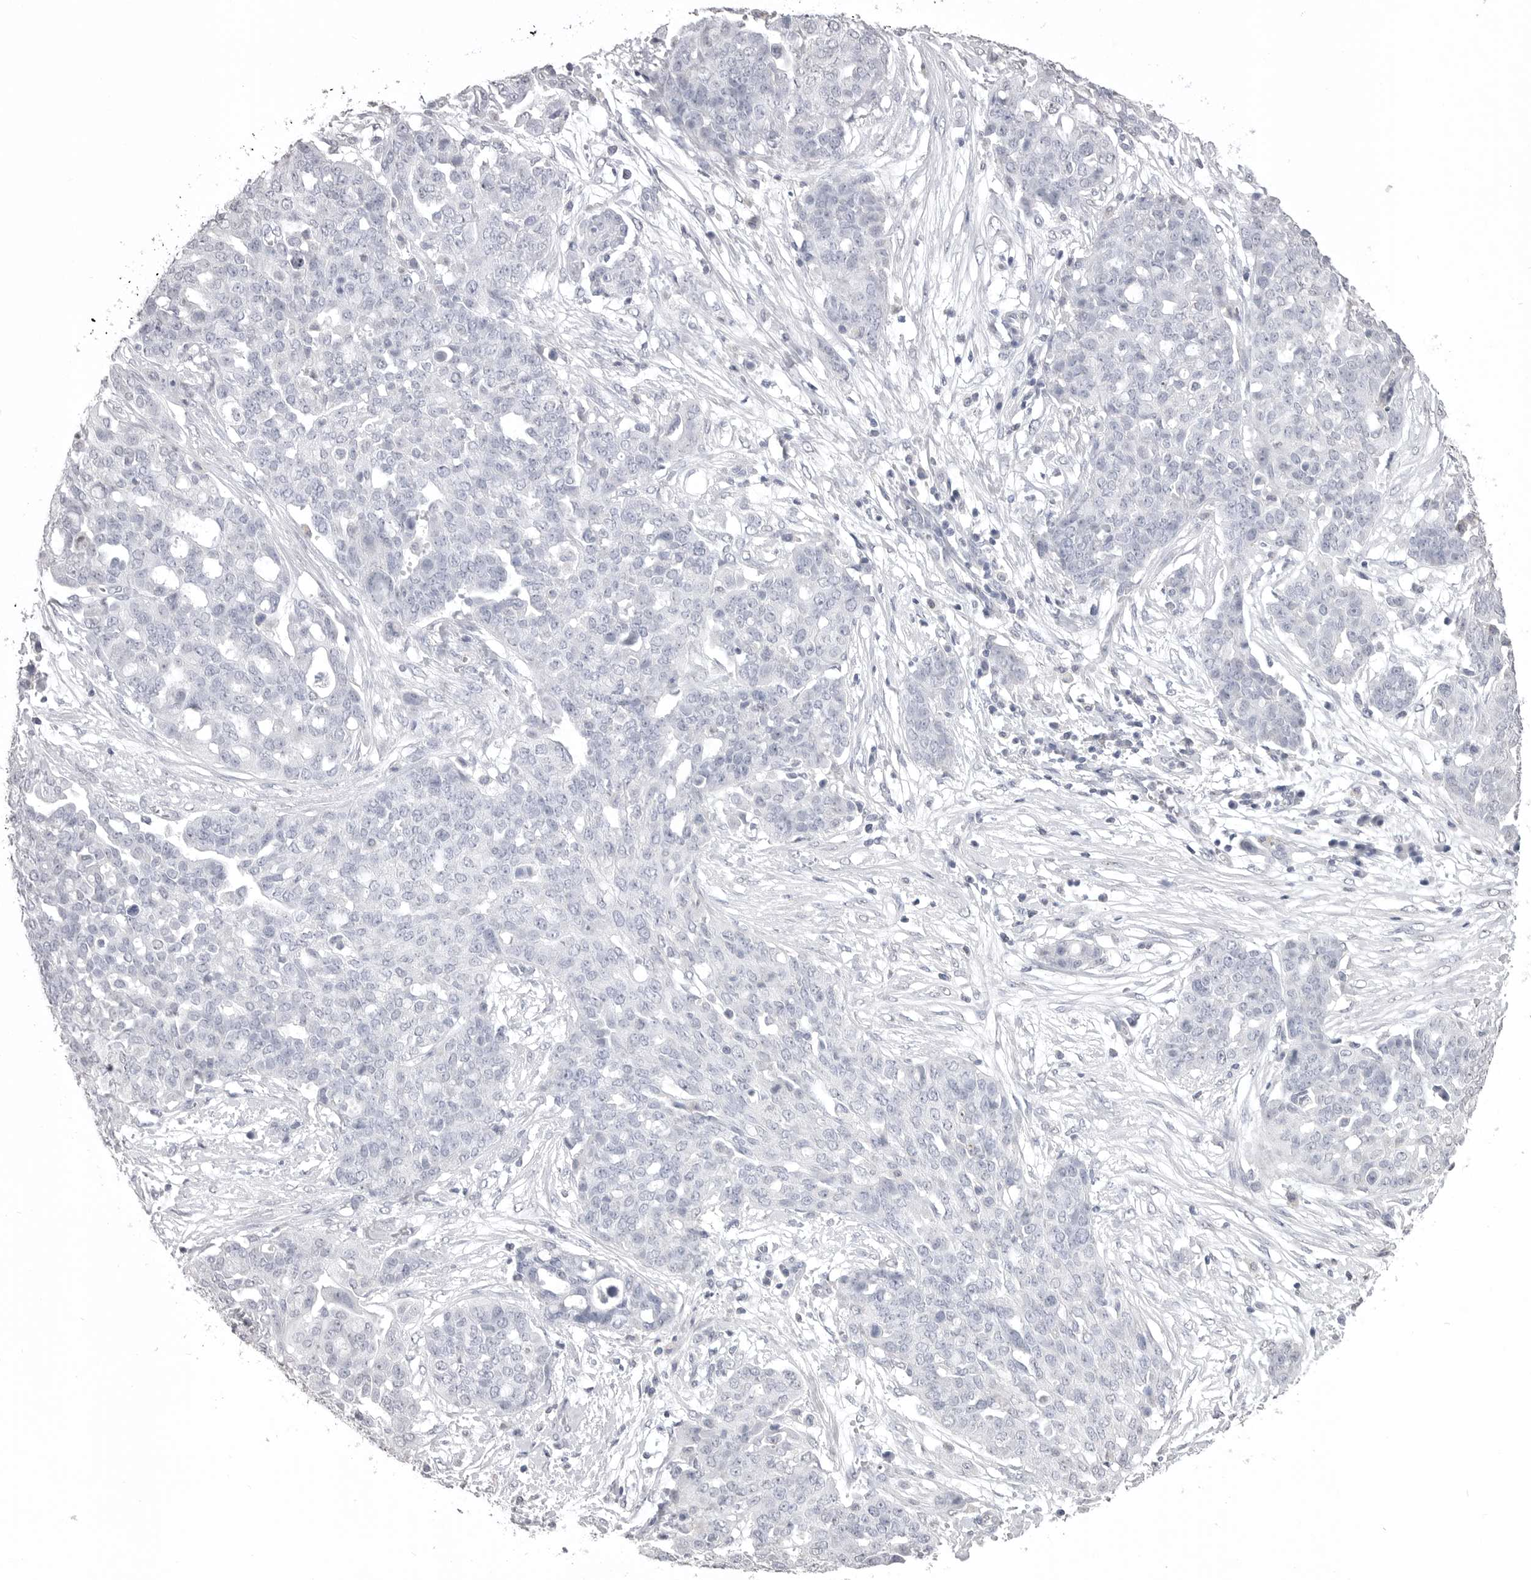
{"staining": {"intensity": "negative", "quantity": "none", "location": "none"}, "tissue": "ovarian cancer", "cell_type": "Tumor cells", "image_type": "cancer", "snomed": [{"axis": "morphology", "description": "Cystadenocarcinoma, serous, NOS"}, {"axis": "topography", "description": "Soft tissue"}, {"axis": "topography", "description": "Ovary"}], "caption": "Image shows no protein positivity in tumor cells of ovarian cancer tissue.", "gene": "ICAM5", "patient": {"sex": "female", "age": 57}}